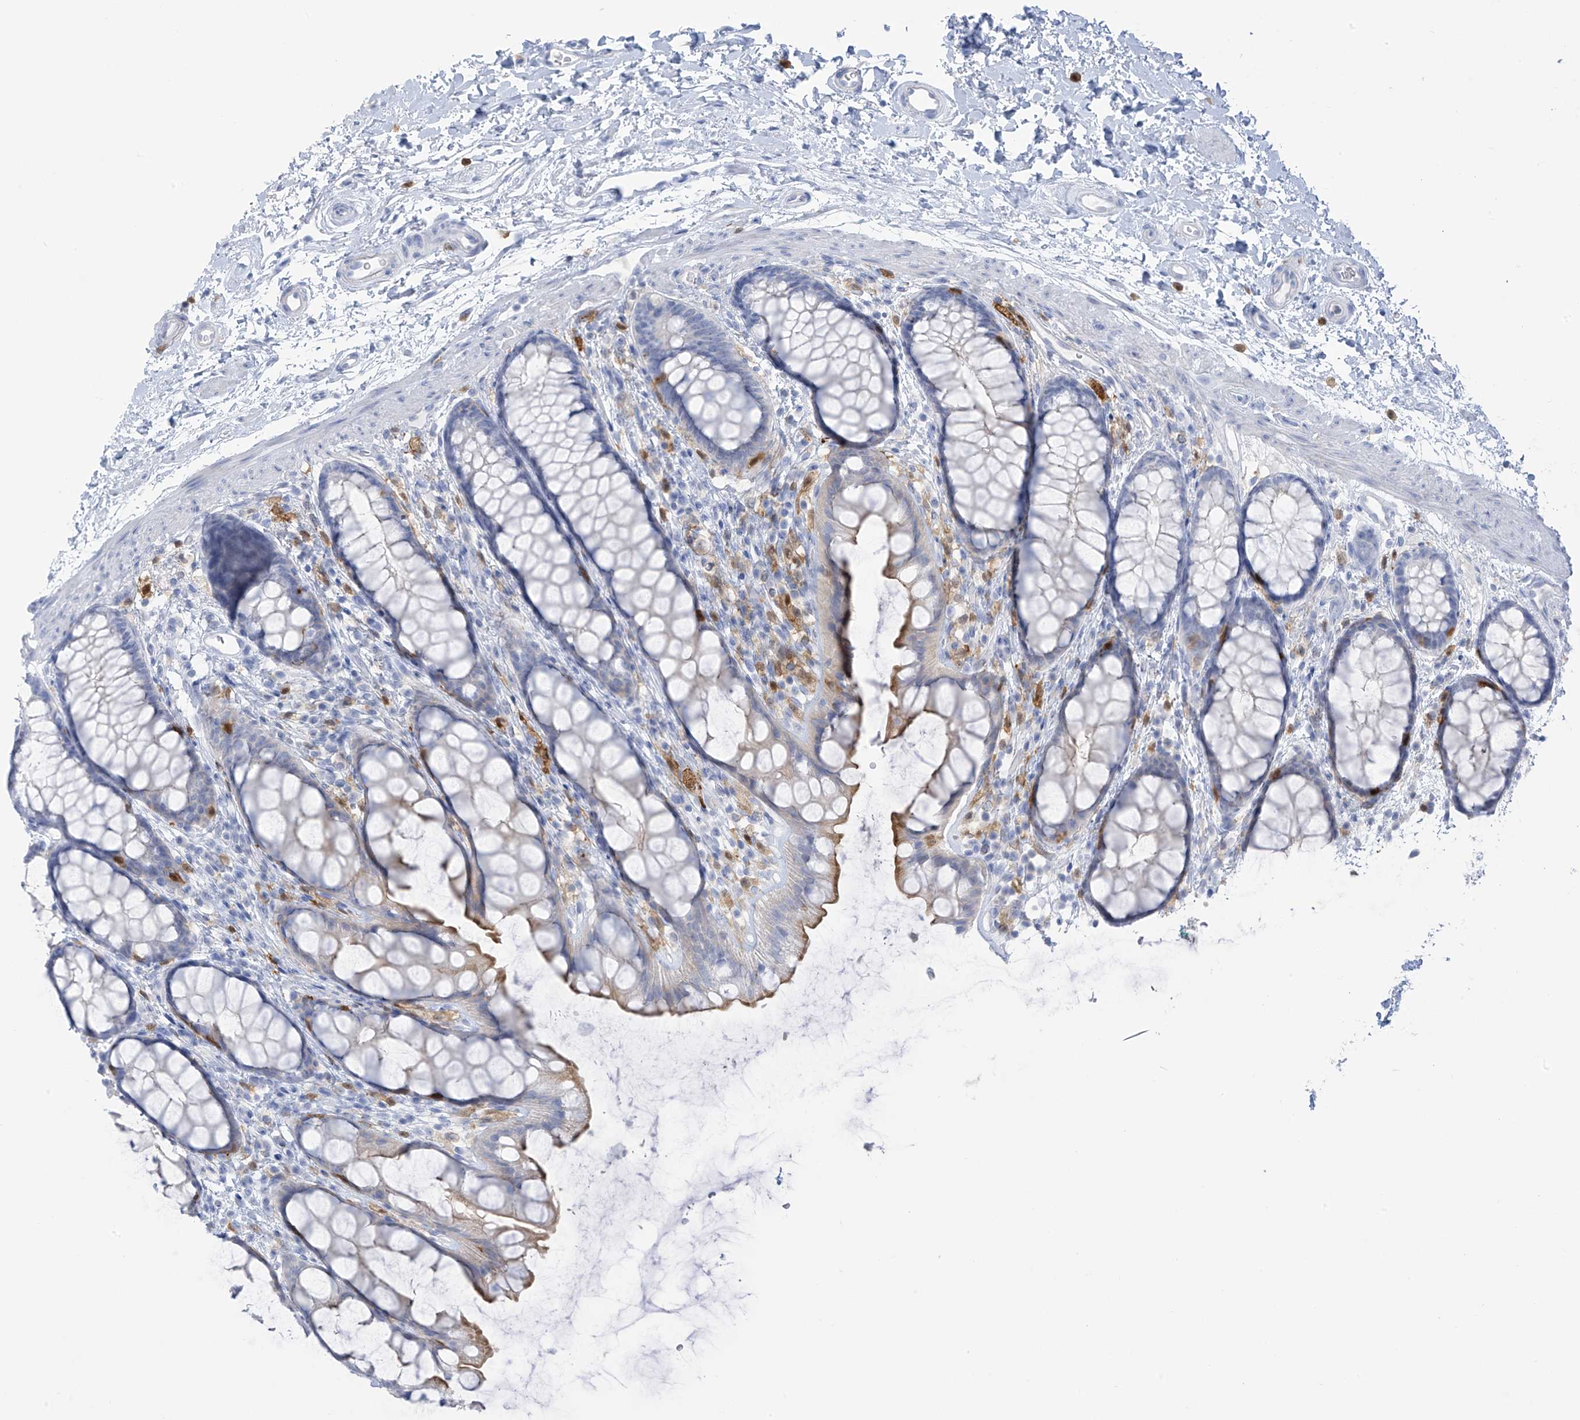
{"staining": {"intensity": "moderate", "quantity": "<25%", "location": "cytoplasmic/membranous"}, "tissue": "rectum", "cell_type": "Glandular cells", "image_type": "normal", "snomed": [{"axis": "morphology", "description": "Normal tissue, NOS"}, {"axis": "topography", "description": "Rectum"}], "caption": "The image demonstrates a brown stain indicating the presence of a protein in the cytoplasmic/membranous of glandular cells in rectum.", "gene": "TRMT2B", "patient": {"sex": "female", "age": 65}}